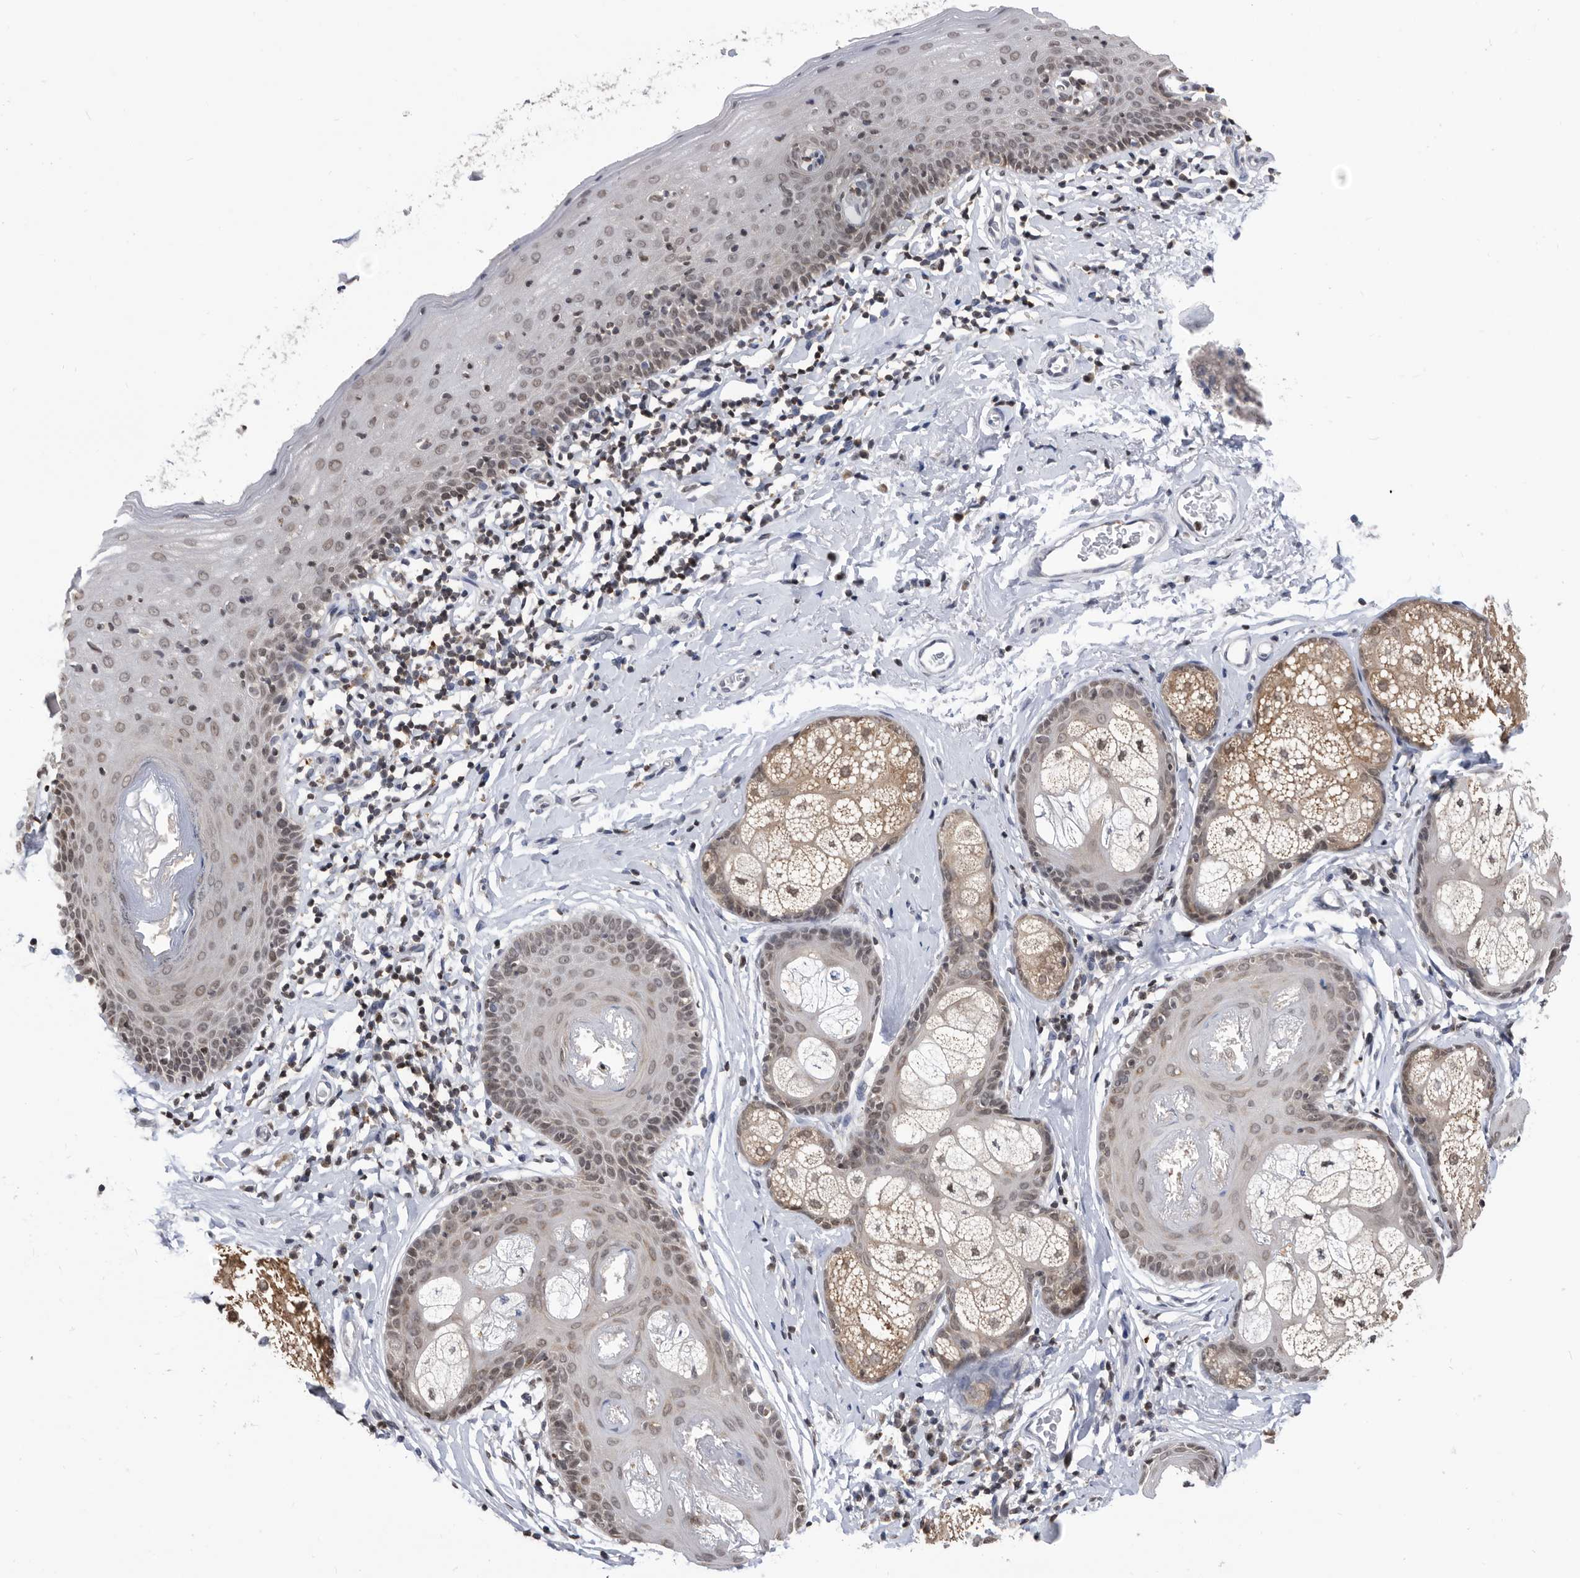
{"staining": {"intensity": "moderate", "quantity": "25%-75%", "location": "nuclear"}, "tissue": "skin", "cell_type": "Epidermal cells", "image_type": "normal", "snomed": [{"axis": "morphology", "description": "Normal tissue, NOS"}, {"axis": "topography", "description": "Vulva"}], "caption": "This photomicrograph reveals immunohistochemistry (IHC) staining of benign skin, with medium moderate nuclear expression in about 25%-75% of epidermal cells.", "gene": "TSTD1", "patient": {"sex": "female", "age": 66}}